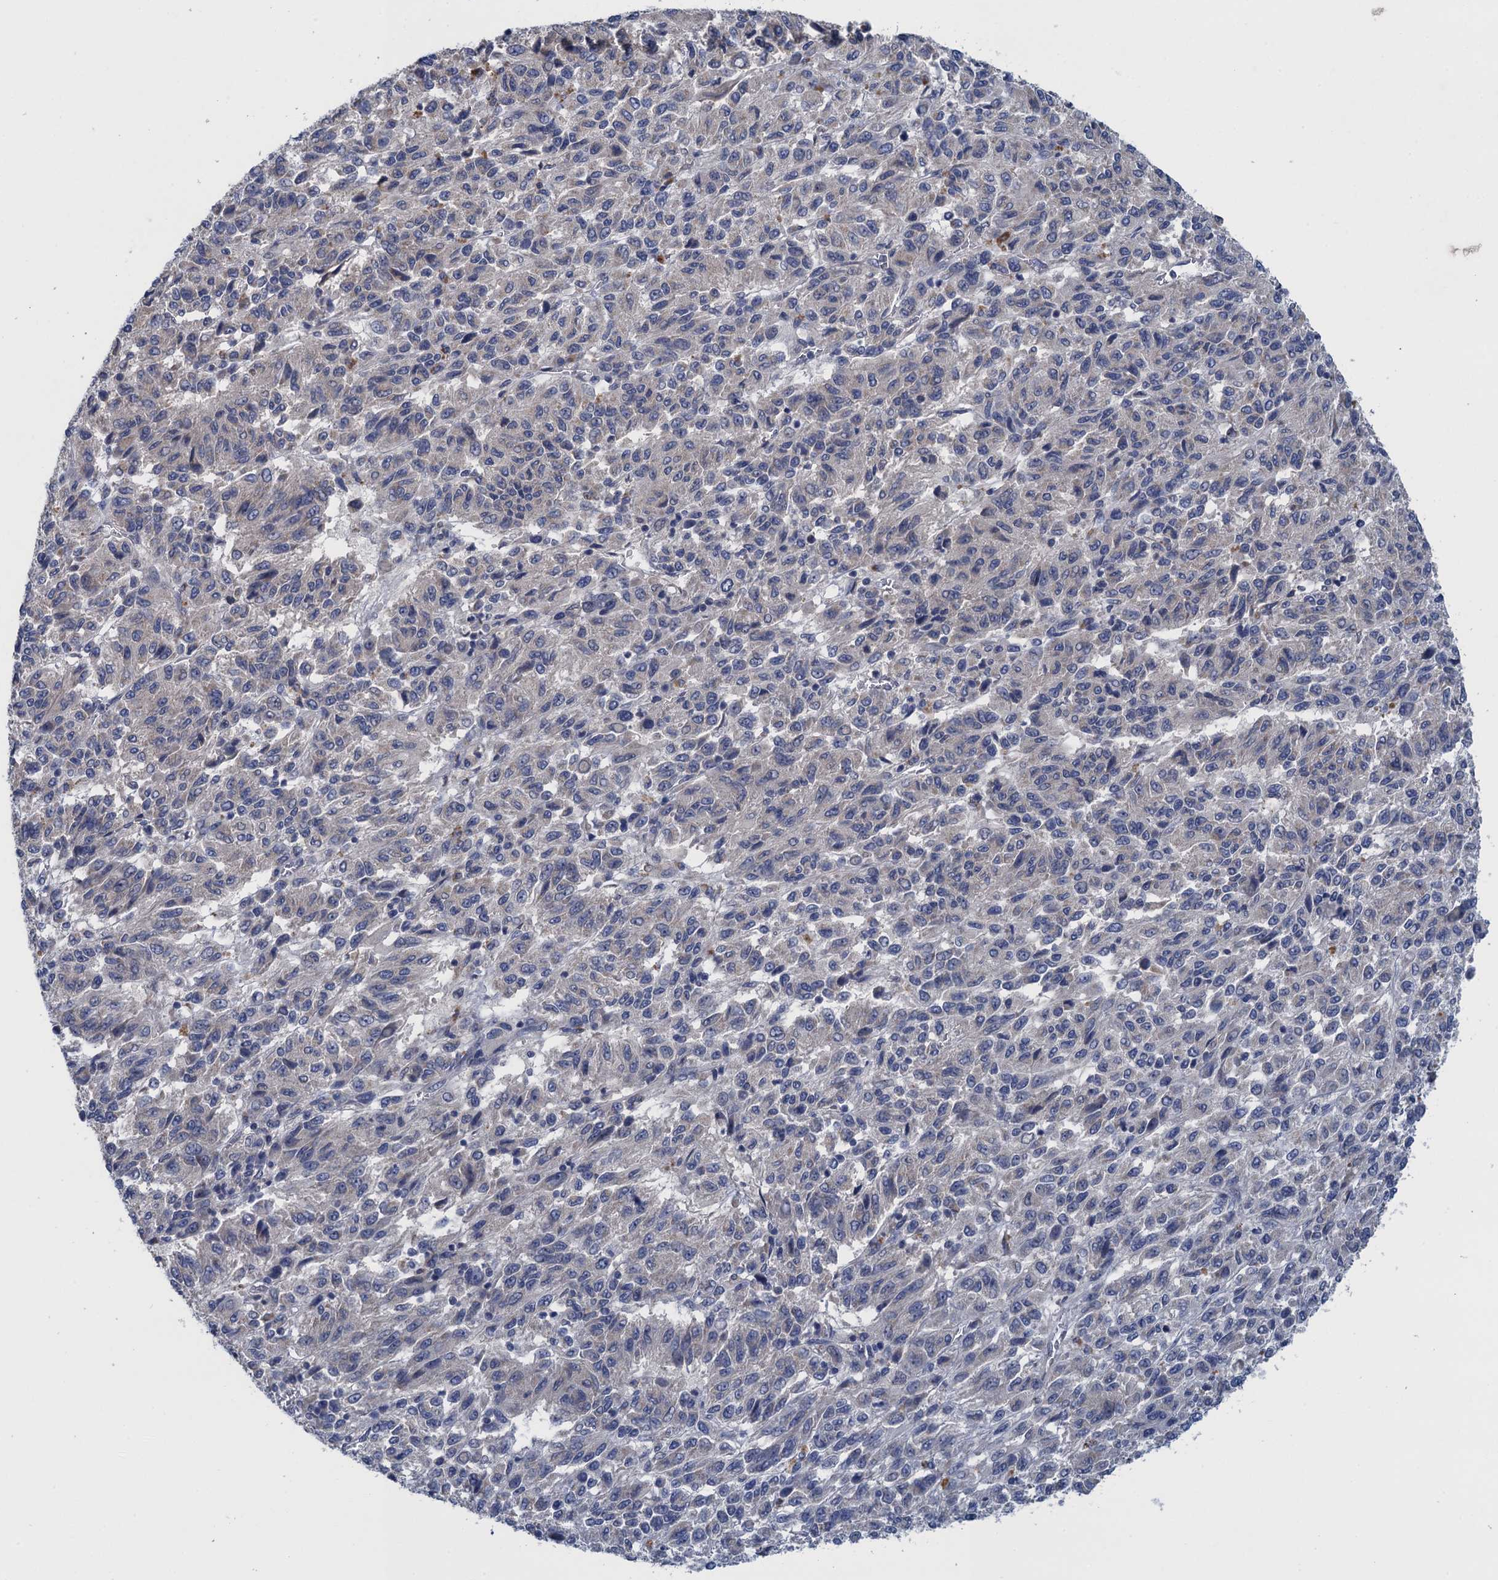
{"staining": {"intensity": "negative", "quantity": "none", "location": "none"}, "tissue": "melanoma", "cell_type": "Tumor cells", "image_type": "cancer", "snomed": [{"axis": "morphology", "description": "Malignant melanoma, Metastatic site"}, {"axis": "topography", "description": "Lung"}], "caption": "This is an immunohistochemistry (IHC) micrograph of human melanoma. There is no expression in tumor cells.", "gene": "CTU2", "patient": {"sex": "male", "age": 64}}